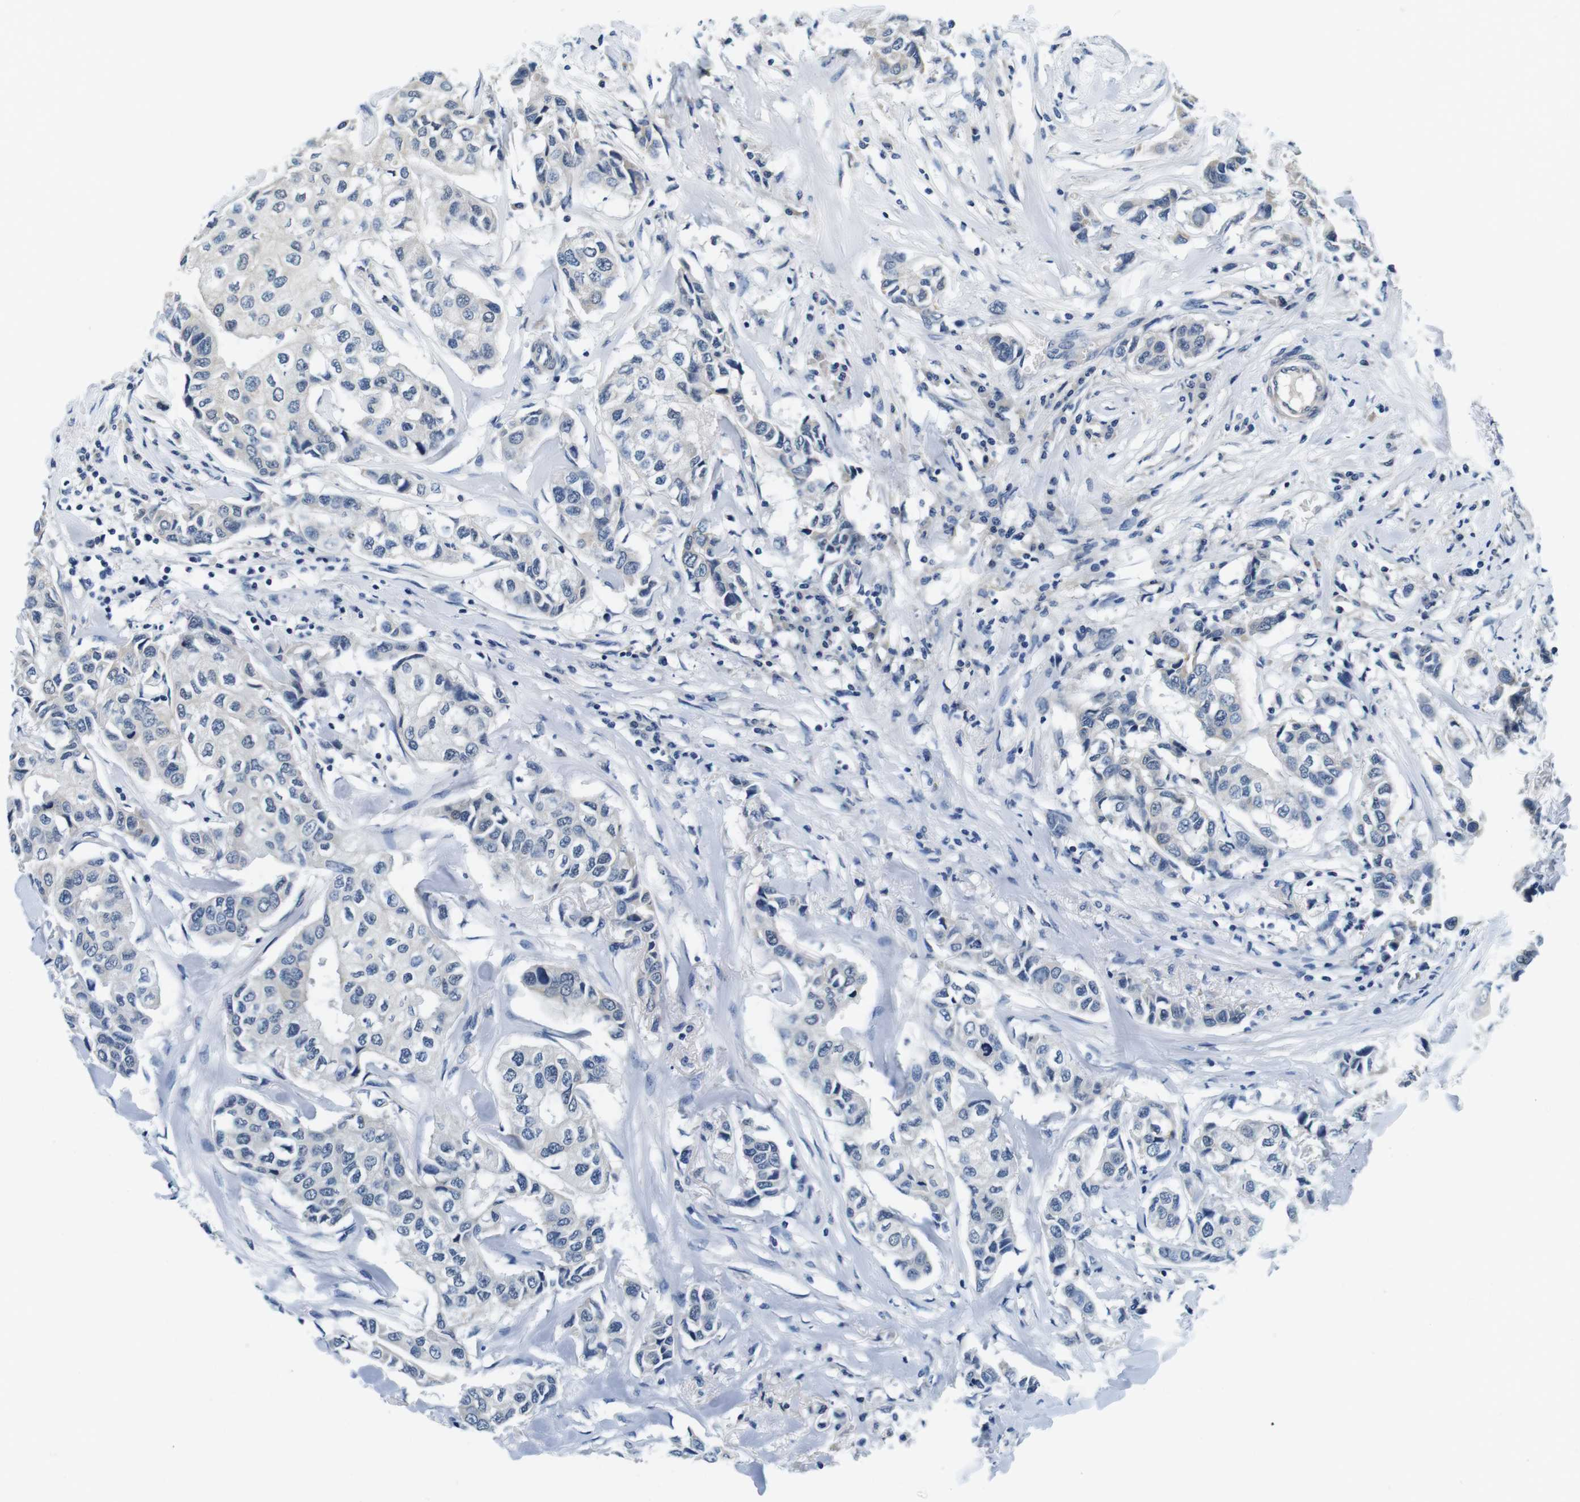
{"staining": {"intensity": "negative", "quantity": "none", "location": "none"}, "tissue": "breast cancer", "cell_type": "Tumor cells", "image_type": "cancer", "snomed": [{"axis": "morphology", "description": "Duct carcinoma"}, {"axis": "topography", "description": "Breast"}], "caption": "Immunohistochemistry (IHC) of human breast cancer reveals no positivity in tumor cells.", "gene": "DTNA", "patient": {"sex": "female", "age": 80}}